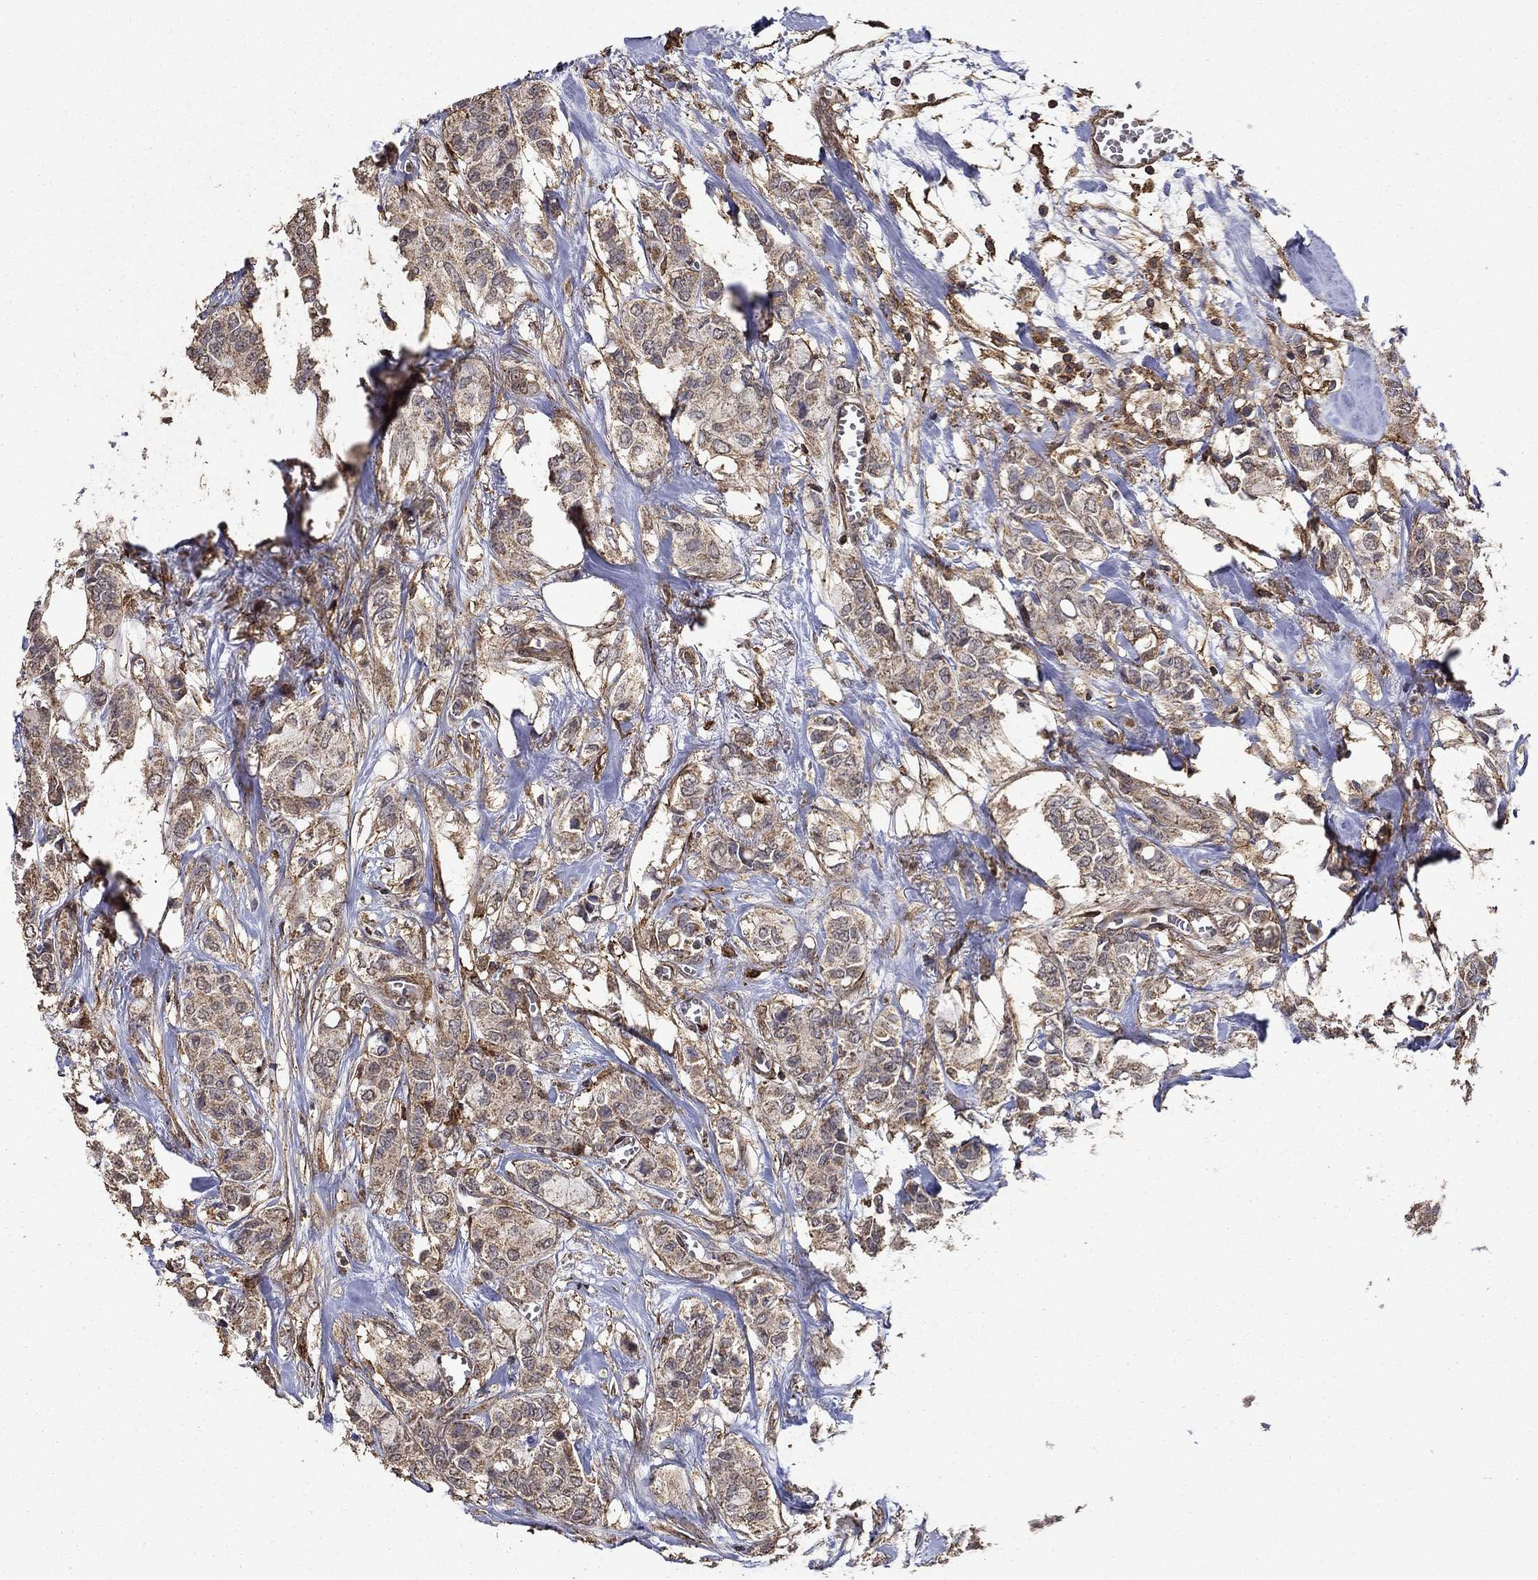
{"staining": {"intensity": "negative", "quantity": "none", "location": "none"}, "tissue": "breast cancer", "cell_type": "Tumor cells", "image_type": "cancer", "snomed": [{"axis": "morphology", "description": "Duct carcinoma"}, {"axis": "topography", "description": "Breast"}], "caption": "This is an IHC photomicrograph of human breast cancer (infiltrating ductal carcinoma). There is no expression in tumor cells.", "gene": "IFRD1", "patient": {"sex": "female", "age": 85}}